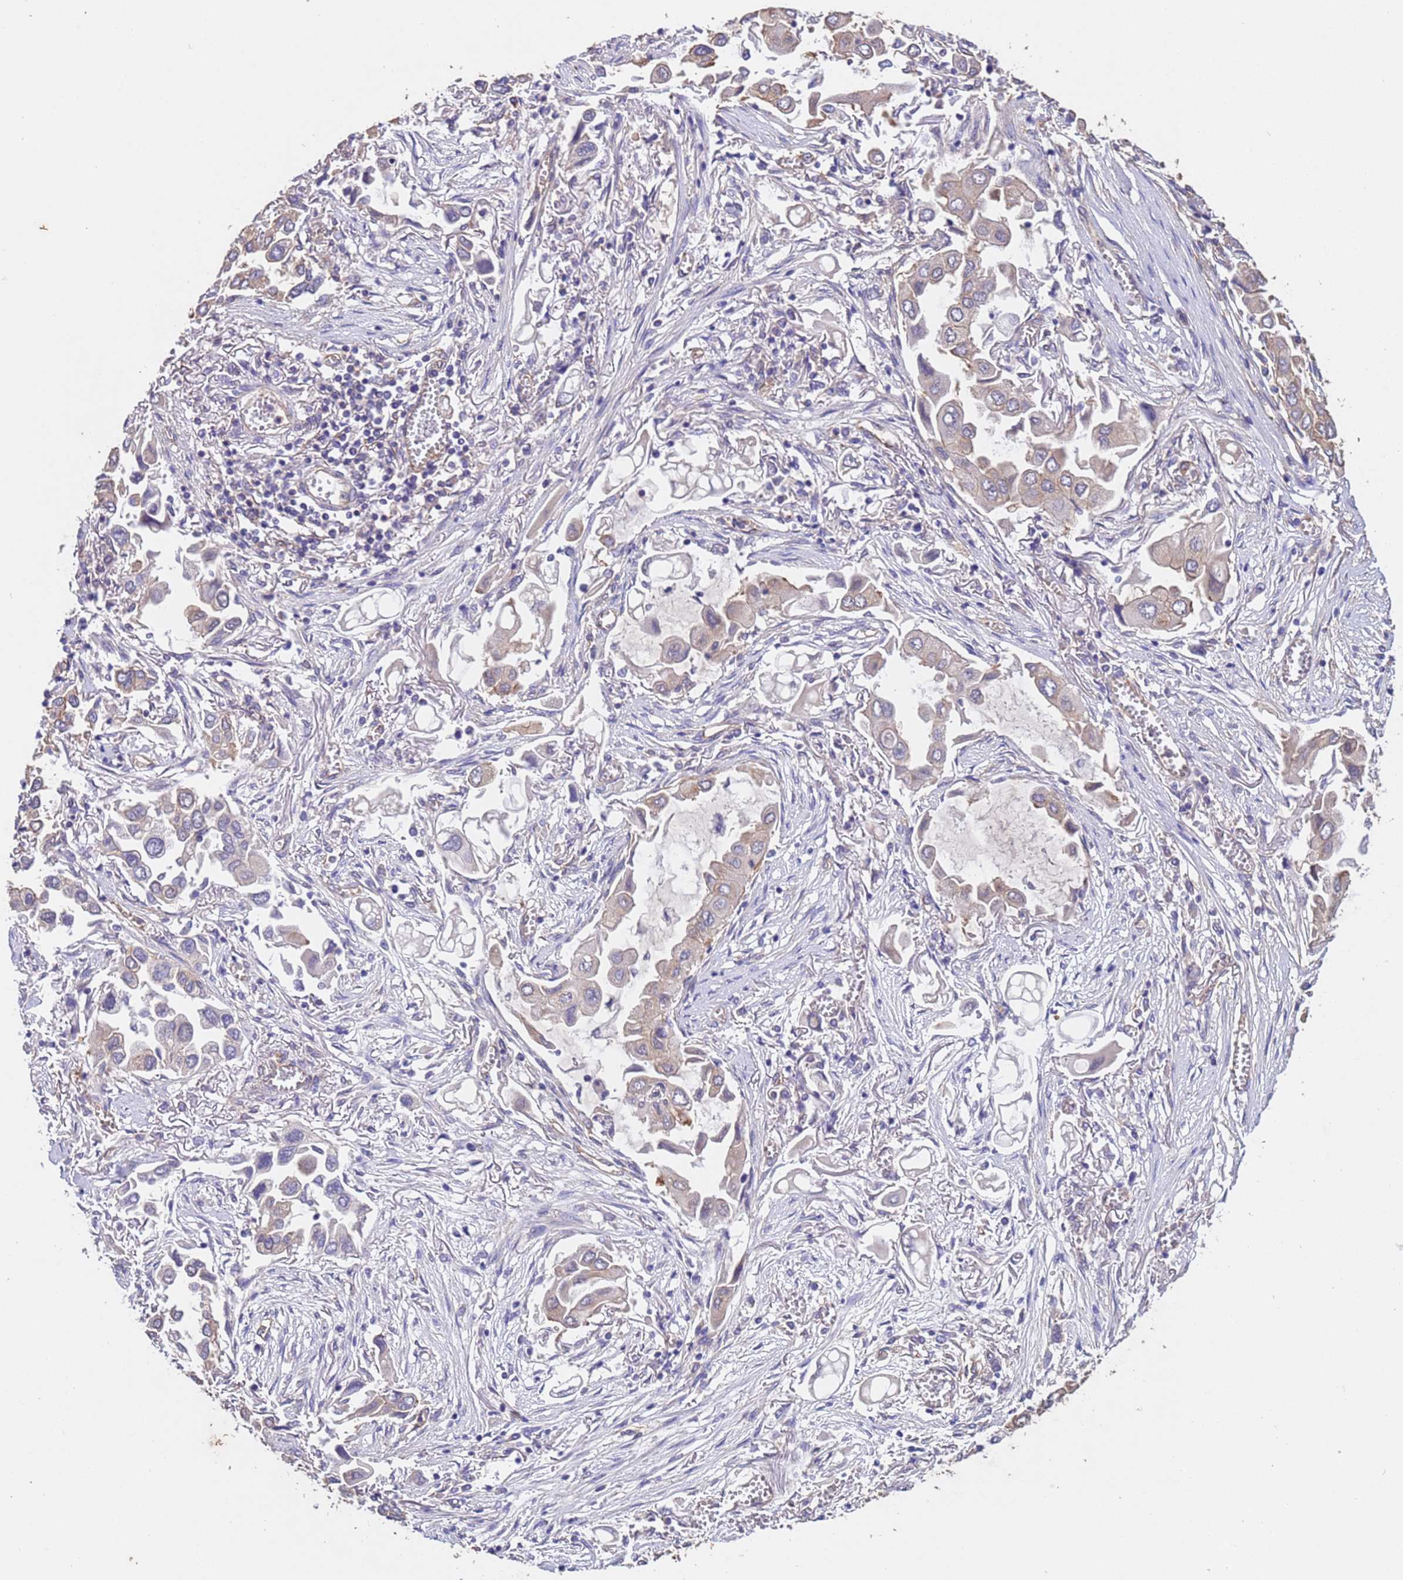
{"staining": {"intensity": "weak", "quantity": "25%-75%", "location": "cytoplasmic/membranous"}, "tissue": "lung cancer", "cell_type": "Tumor cells", "image_type": "cancer", "snomed": [{"axis": "morphology", "description": "Adenocarcinoma, NOS"}, {"axis": "topography", "description": "Lung"}], "caption": "Immunohistochemical staining of human lung cancer (adenocarcinoma) displays low levels of weak cytoplasmic/membranous protein expression in about 25%-75% of tumor cells.", "gene": "MTX3", "patient": {"sex": "female", "age": 76}}